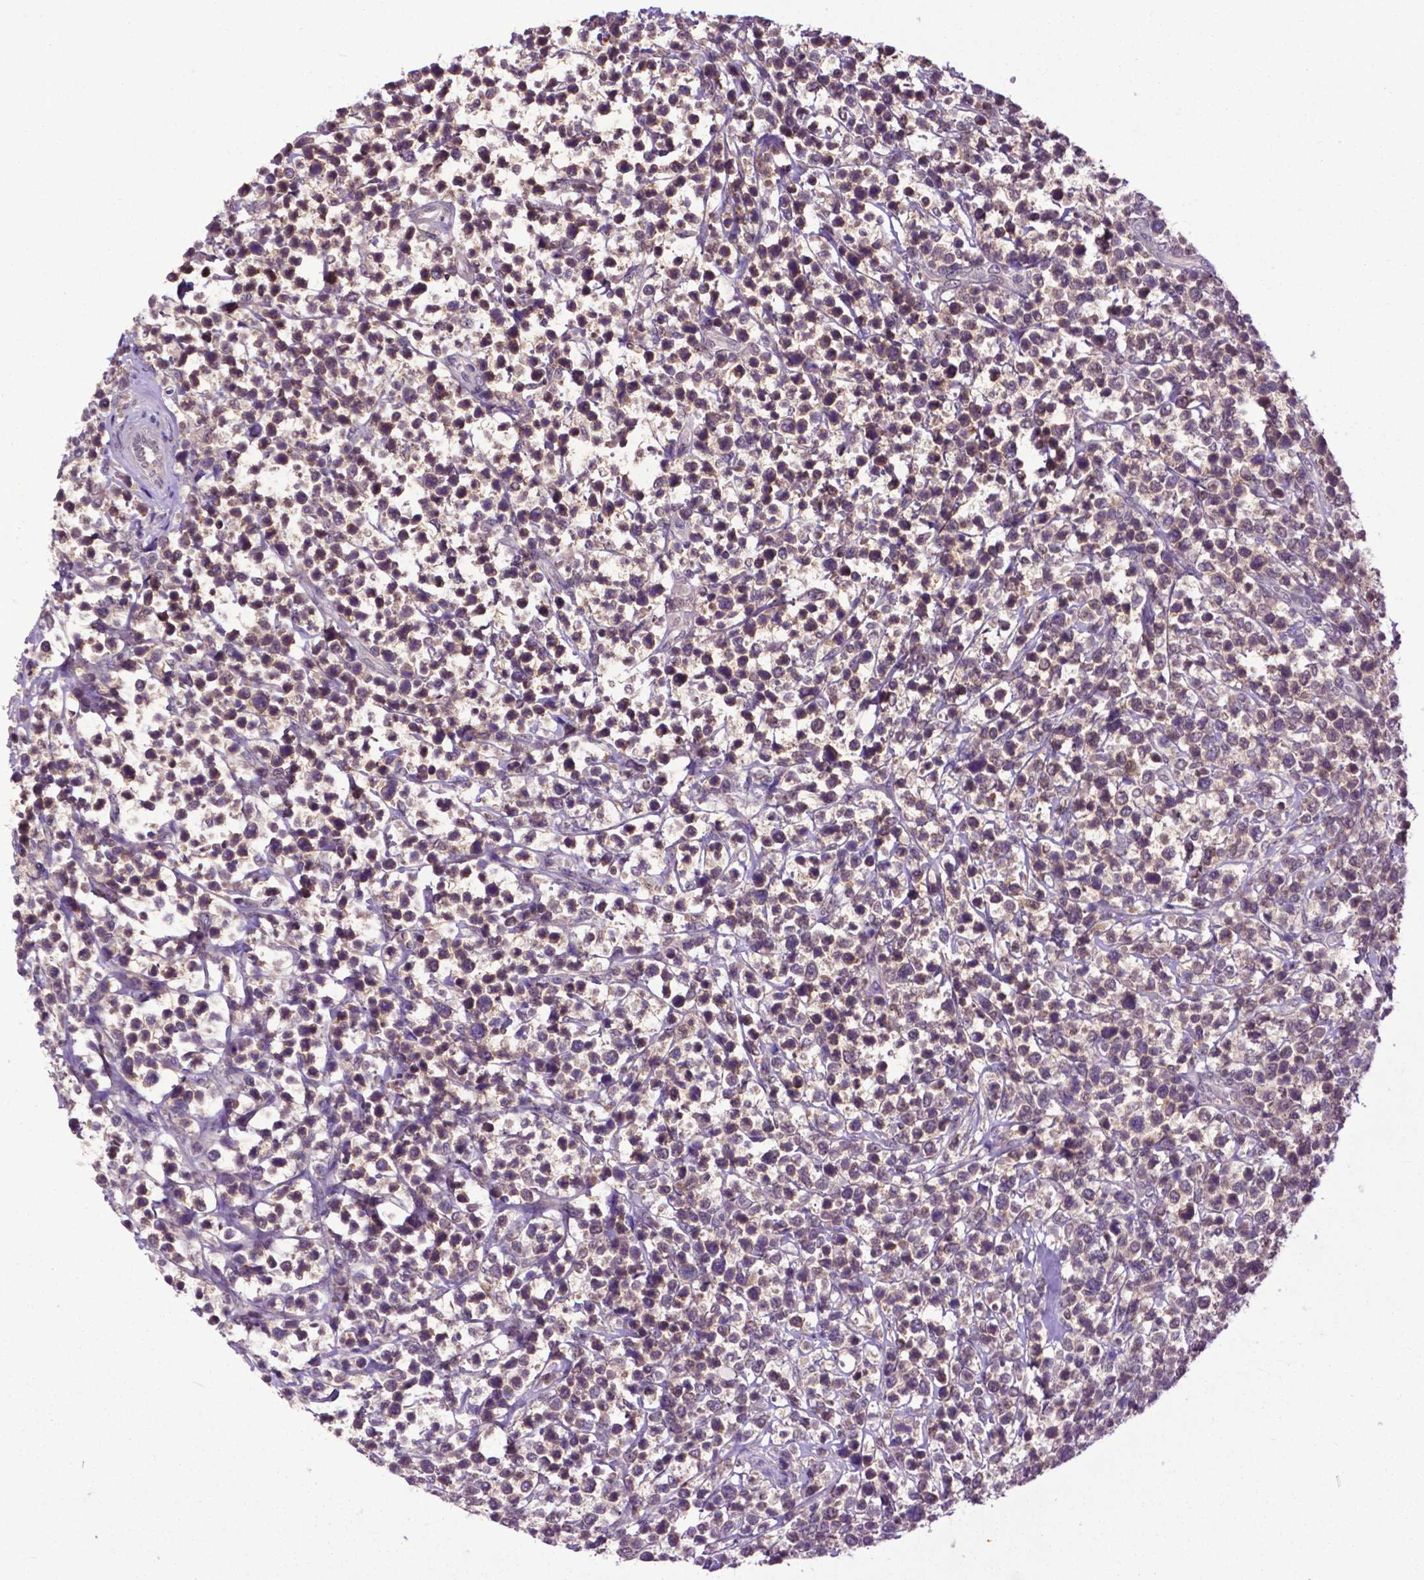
{"staining": {"intensity": "weak", "quantity": "25%-75%", "location": "cytoplasmic/membranous,nuclear"}, "tissue": "lymphoma", "cell_type": "Tumor cells", "image_type": "cancer", "snomed": [{"axis": "morphology", "description": "Malignant lymphoma, non-Hodgkin's type, High grade"}, {"axis": "topography", "description": "Soft tissue"}], "caption": "Malignant lymphoma, non-Hodgkin's type (high-grade) stained with DAB immunohistochemistry reveals low levels of weak cytoplasmic/membranous and nuclear staining in approximately 25%-75% of tumor cells.", "gene": "OTUB1", "patient": {"sex": "female", "age": 56}}